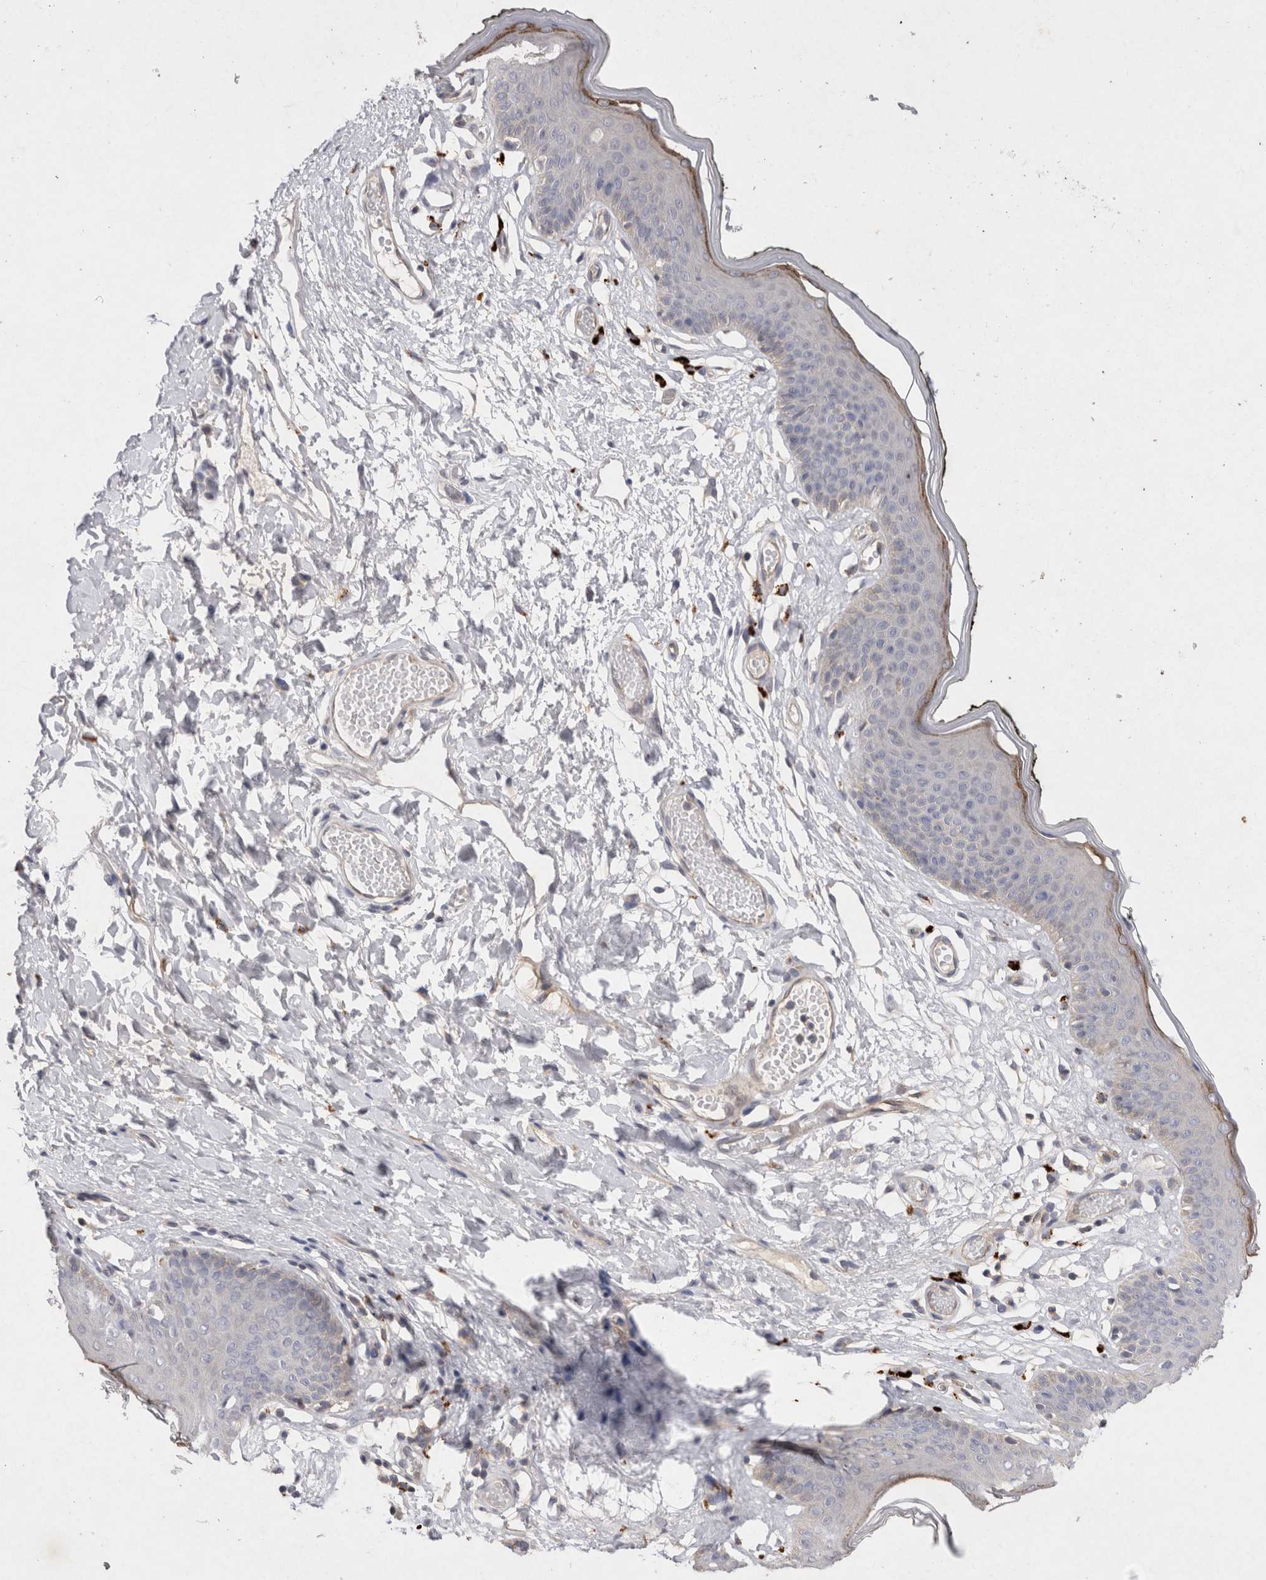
{"staining": {"intensity": "moderate", "quantity": "<25%", "location": "cytoplasmic/membranous"}, "tissue": "skin", "cell_type": "Epidermal cells", "image_type": "normal", "snomed": [{"axis": "morphology", "description": "Normal tissue, NOS"}, {"axis": "morphology", "description": "Inflammation, NOS"}, {"axis": "topography", "description": "Vulva"}], "caption": "This image displays IHC staining of normal skin, with low moderate cytoplasmic/membranous staining in about <25% of epidermal cells.", "gene": "RASSF3", "patient": {"sex": "female", "age": 84}}